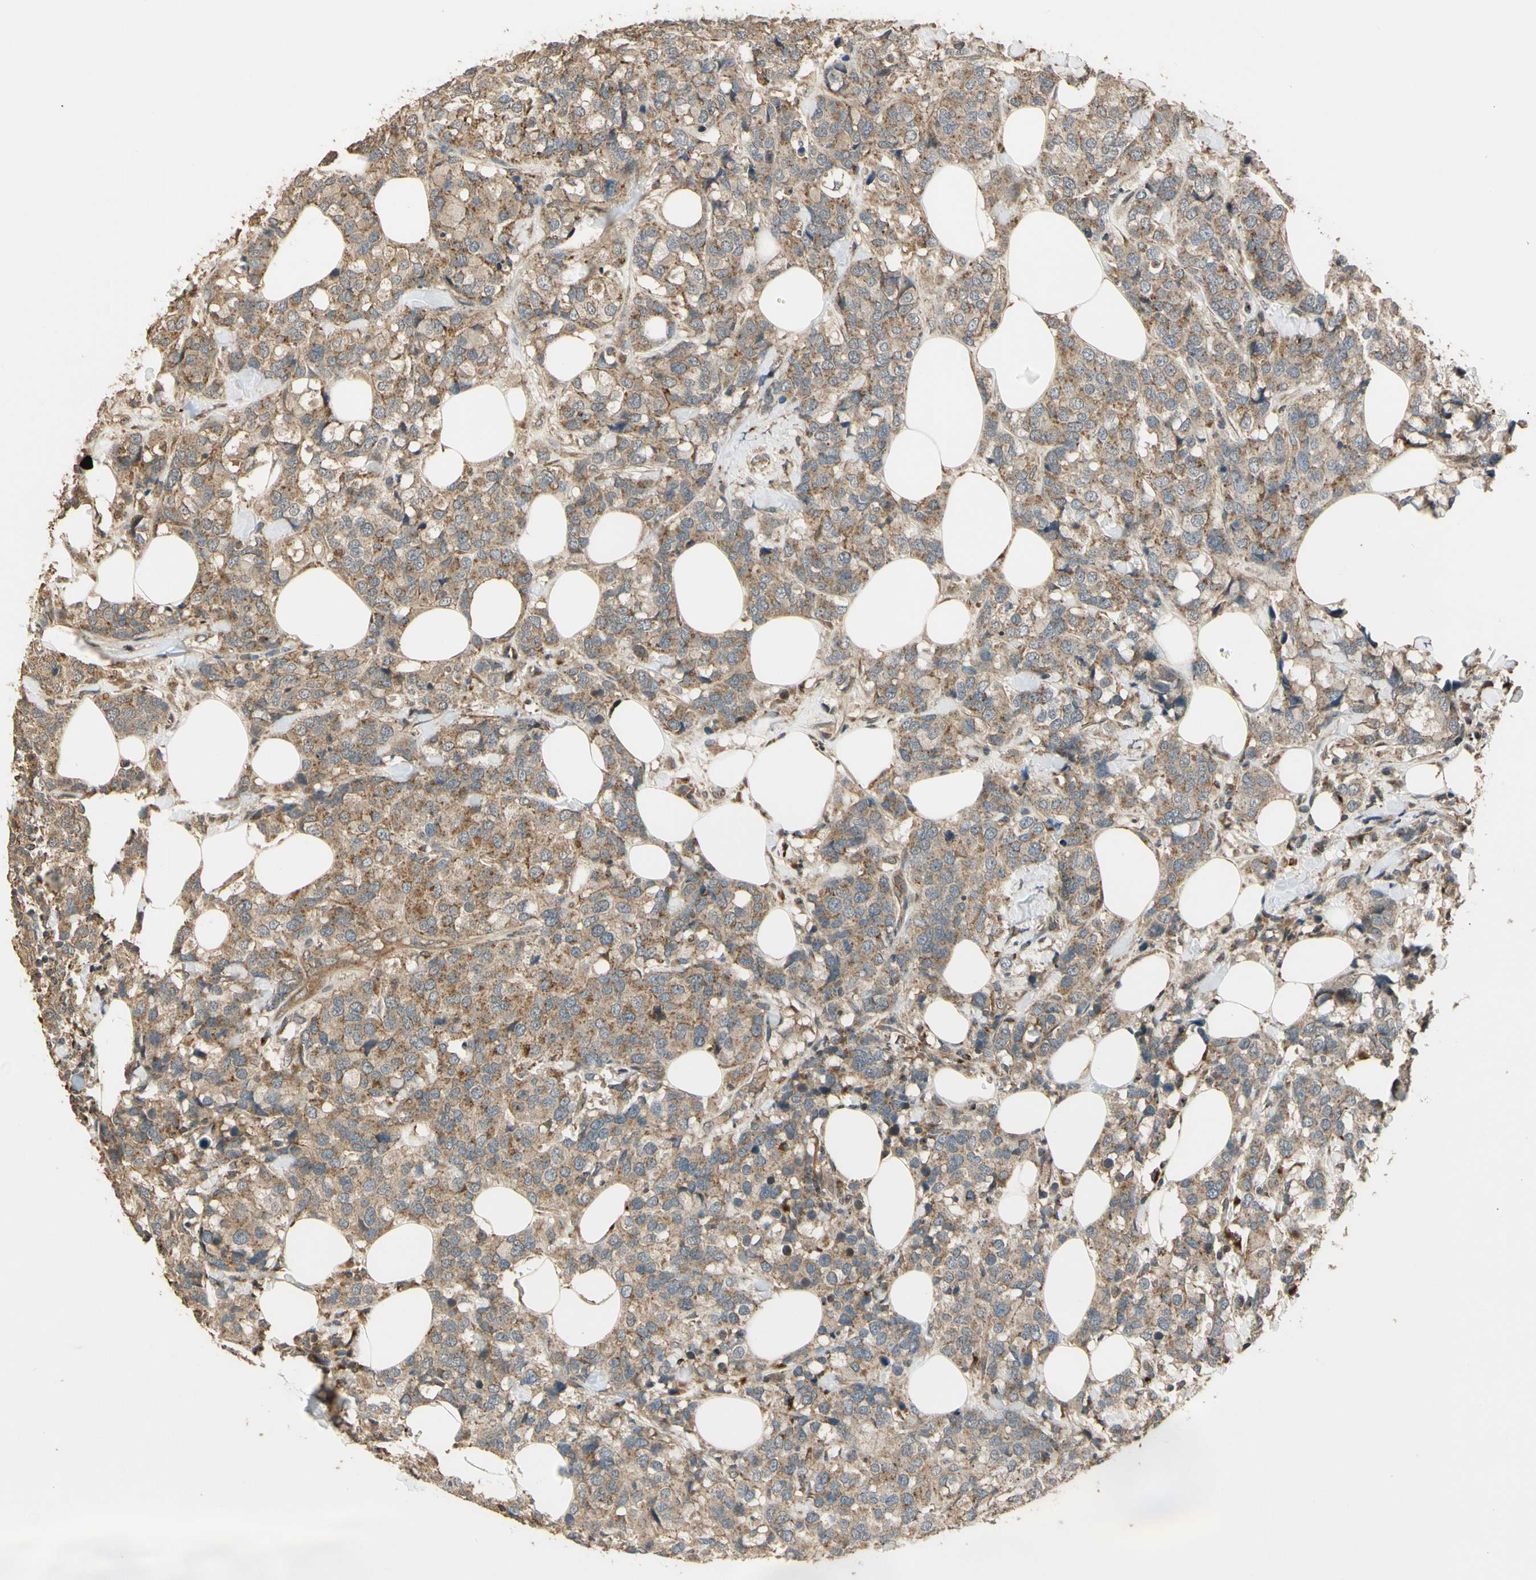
{"staining": {"intensity": "moderate", "quantity": ">75%", "location": "cytoplasmic/membranous"}, "tissue": "breast cancer", "cell_type": "Tumor cells", "image_type": "cancer", "snomed": [{"axis": "morphology", "description": "Lobular carcinoma"}, {"axis": "topography", "description": "Breast"}], "caption": "Tumor cells show medium levels of moderate cytoplasmic/membranous staining in approximately >75% of cells in human breast lobular carcinoma.", "gene": "LAMTOR1", "patient": {"sex": "female", "age": 59}}